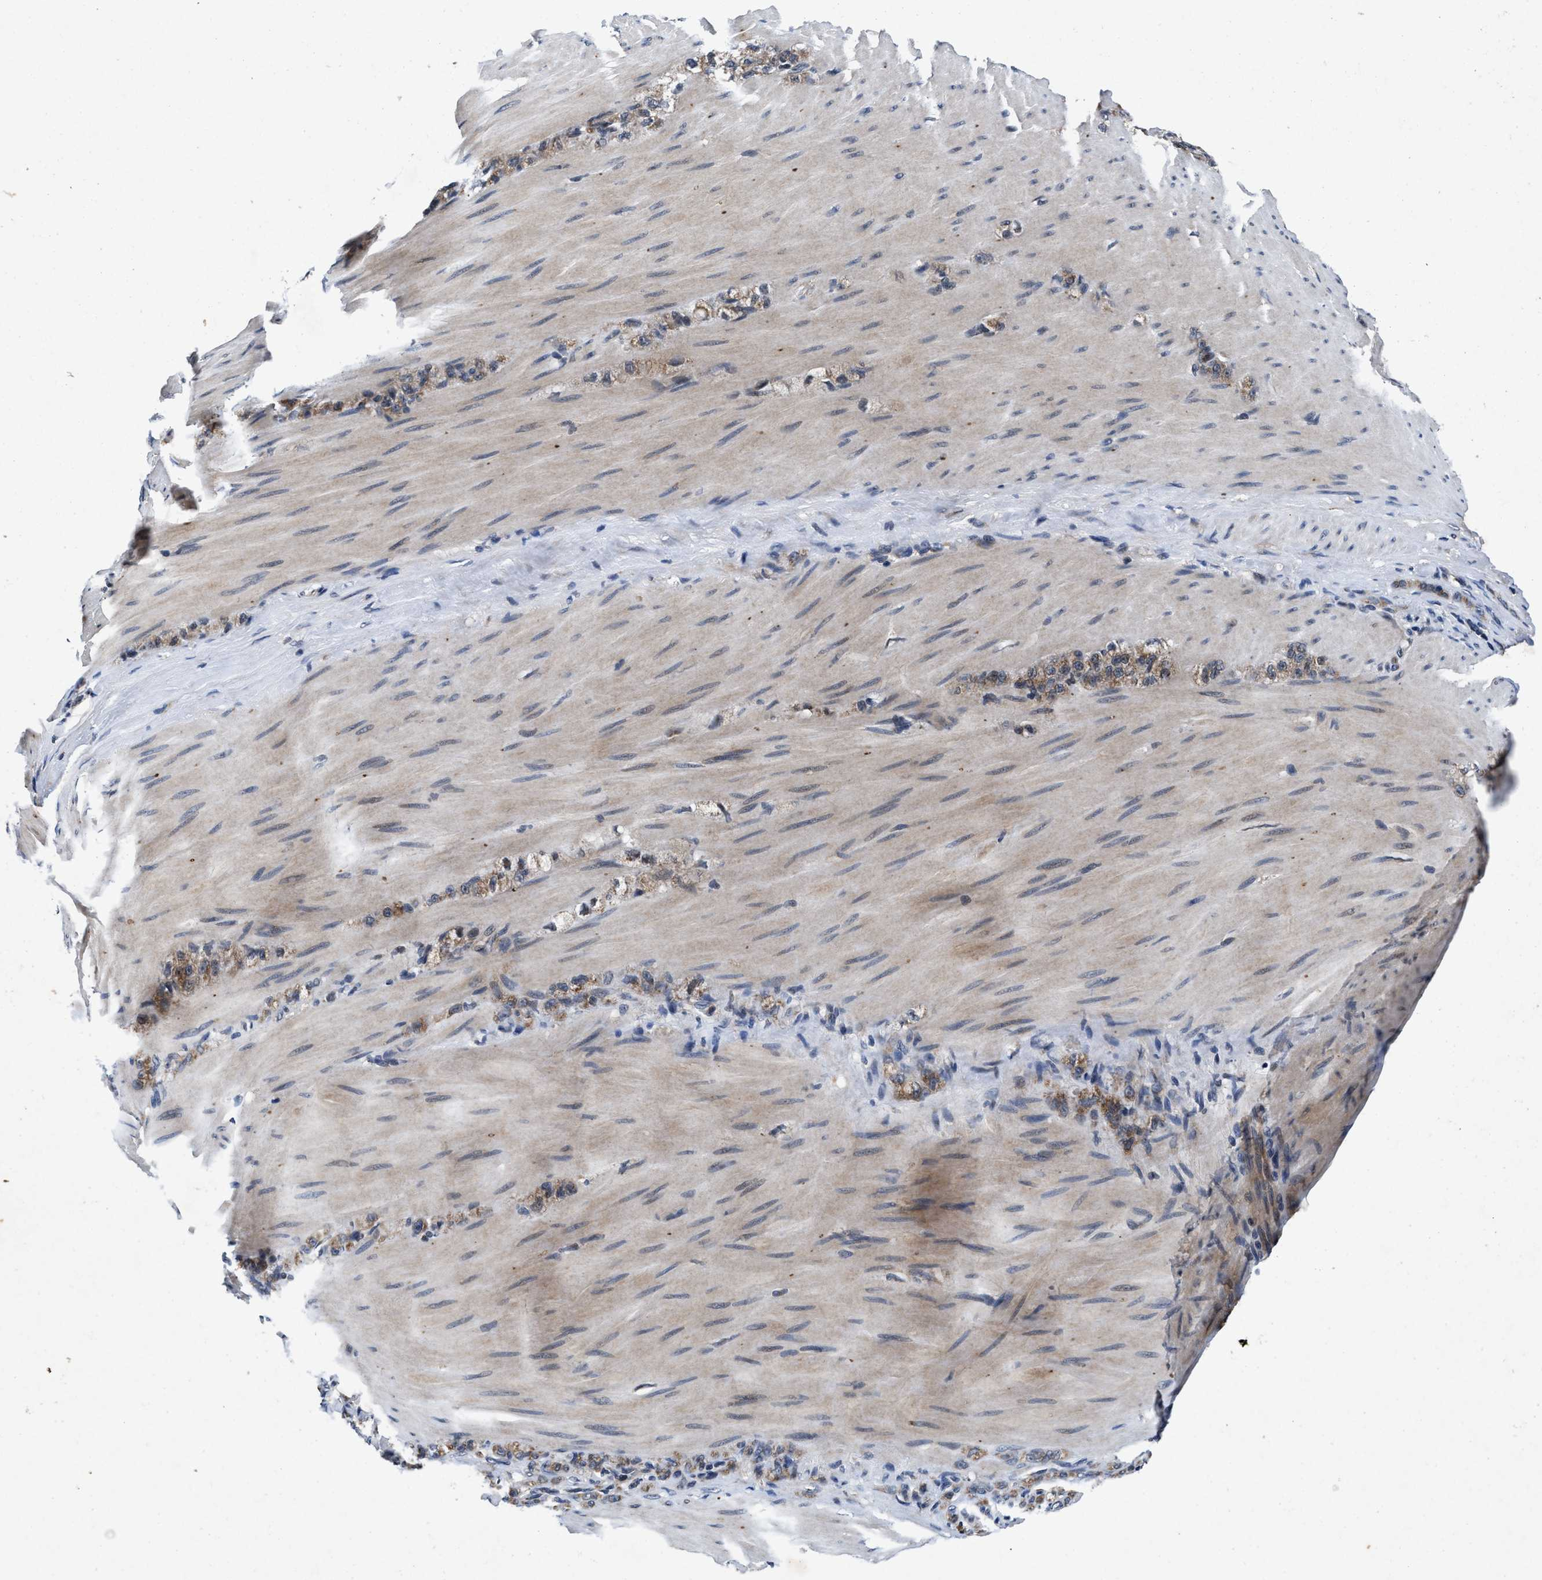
{"staining": {"intensity": "moderate", "quantity": ">75%", "location": "cytoplasmic/membranous"}, "tissue": "stomach cancer", "cell_type": "Tumor cells", "image_type": "cancer", "snomed": [{"axis": "morphology", "description": "Normal tissue, NOS"}, {"axis": "morphology", "description": "Adenocarcinoma, NOS"}, {"axis": "topography", "description": "Stomach"}], "caption": "DAB immunohistochemical staining of stomach adenocarcinoma shows moderate cytoplasmic/membranous protein expression in about >75% of tumor cells.", "gene": "TMEM53", "patient": {"sex": "male", "age": 82}}